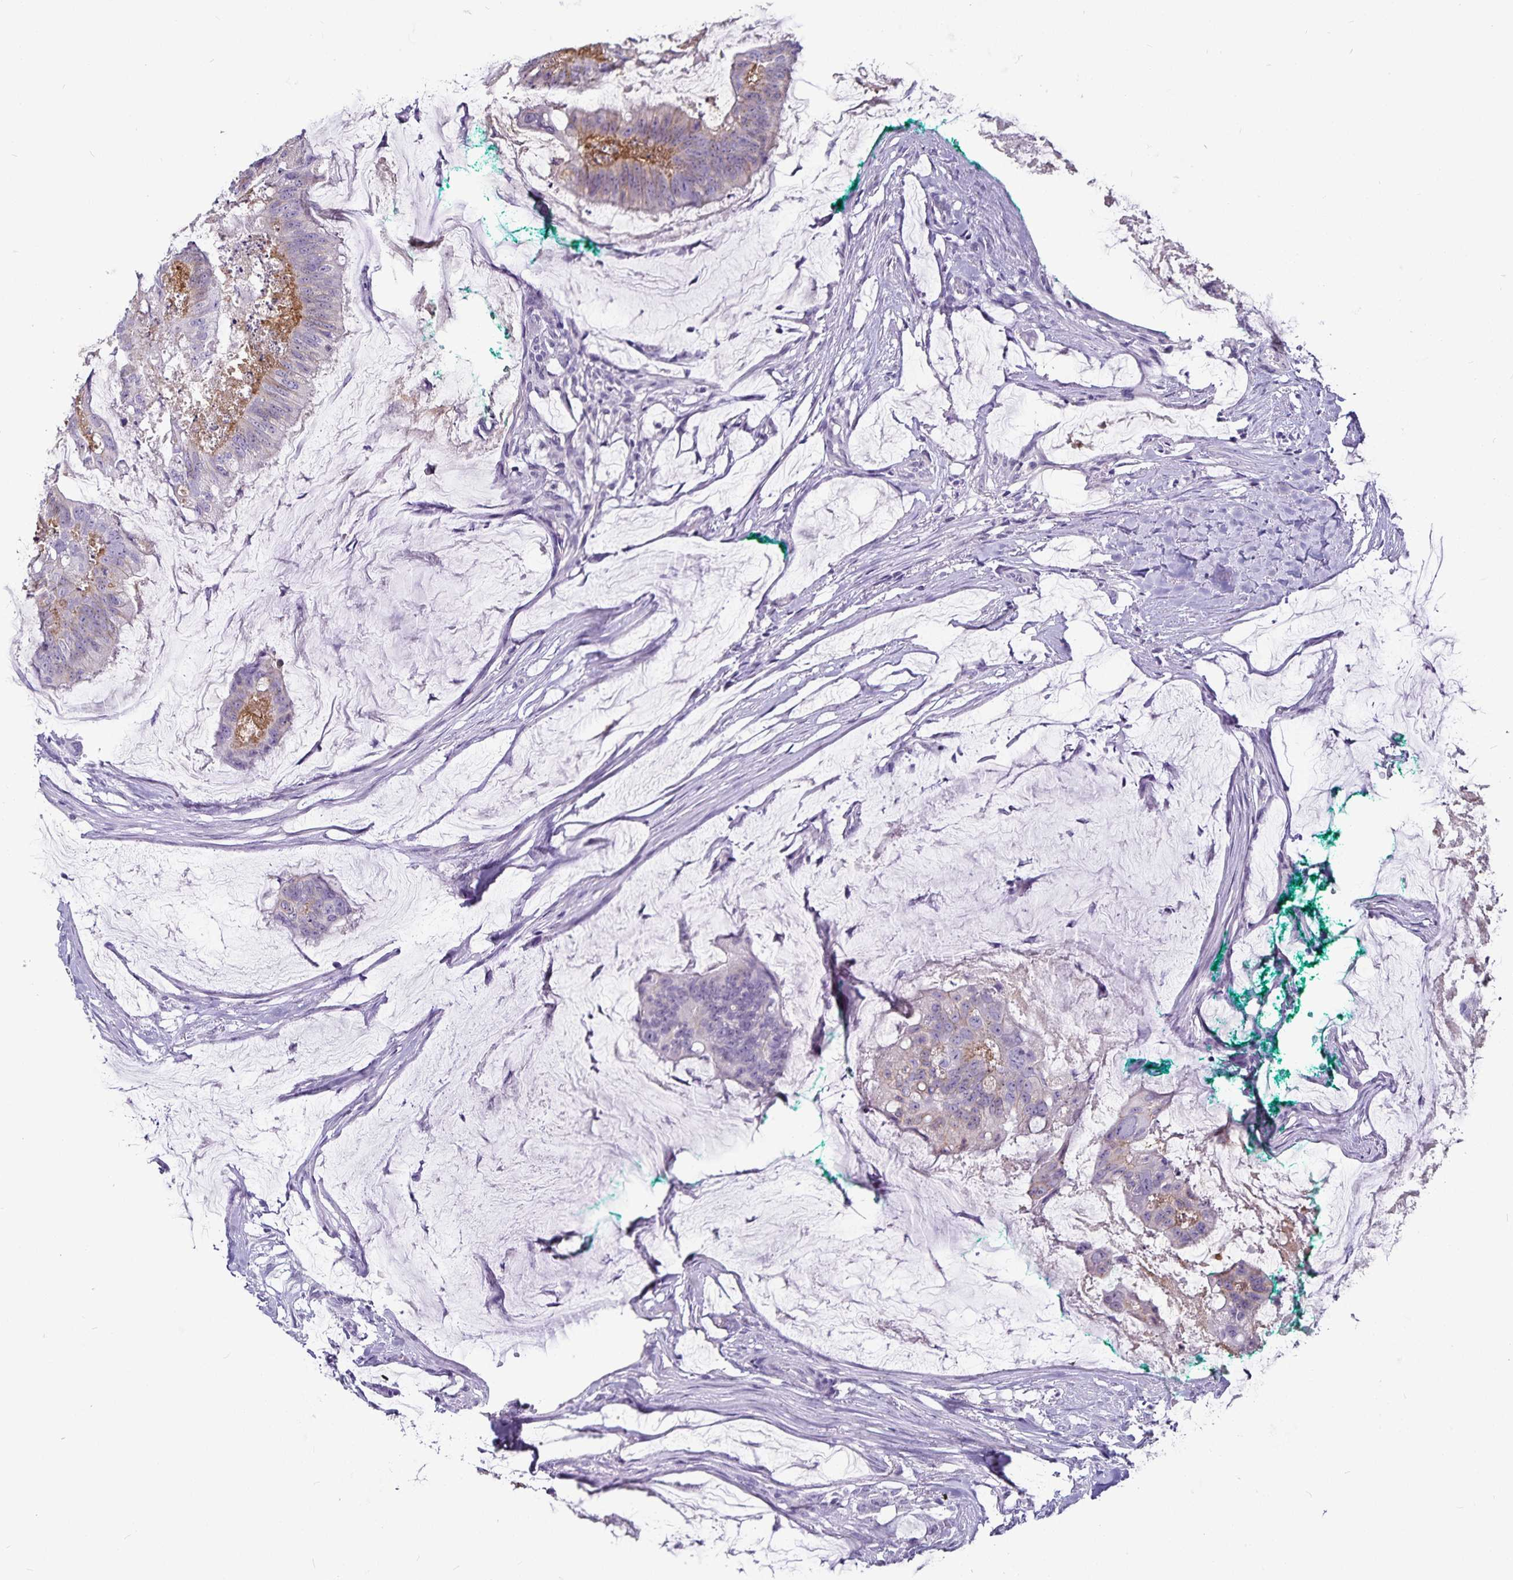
{"staining": {"intensity": "weak", "quantity": "<25%", "location": "cytoplasmic/membranous"}, "tissue": "colorectal cancer", "cell_type": "Tumor cells", "image_type": "cancer", "snomed": [{"axis": "morphology", "description": "Adenocarcinoma, NOS"}, {"axis": "topography", "description": "Colon"}], "caption": "This is a image of IHC staining of colorectal cancer, which shows no expression in tumor cells. (DAB (3,3'-diaminobenzidine) IHC with hematoxylin counter stain).", "gene": "CA12", "patient": {"sex": "male", "age": 62}}